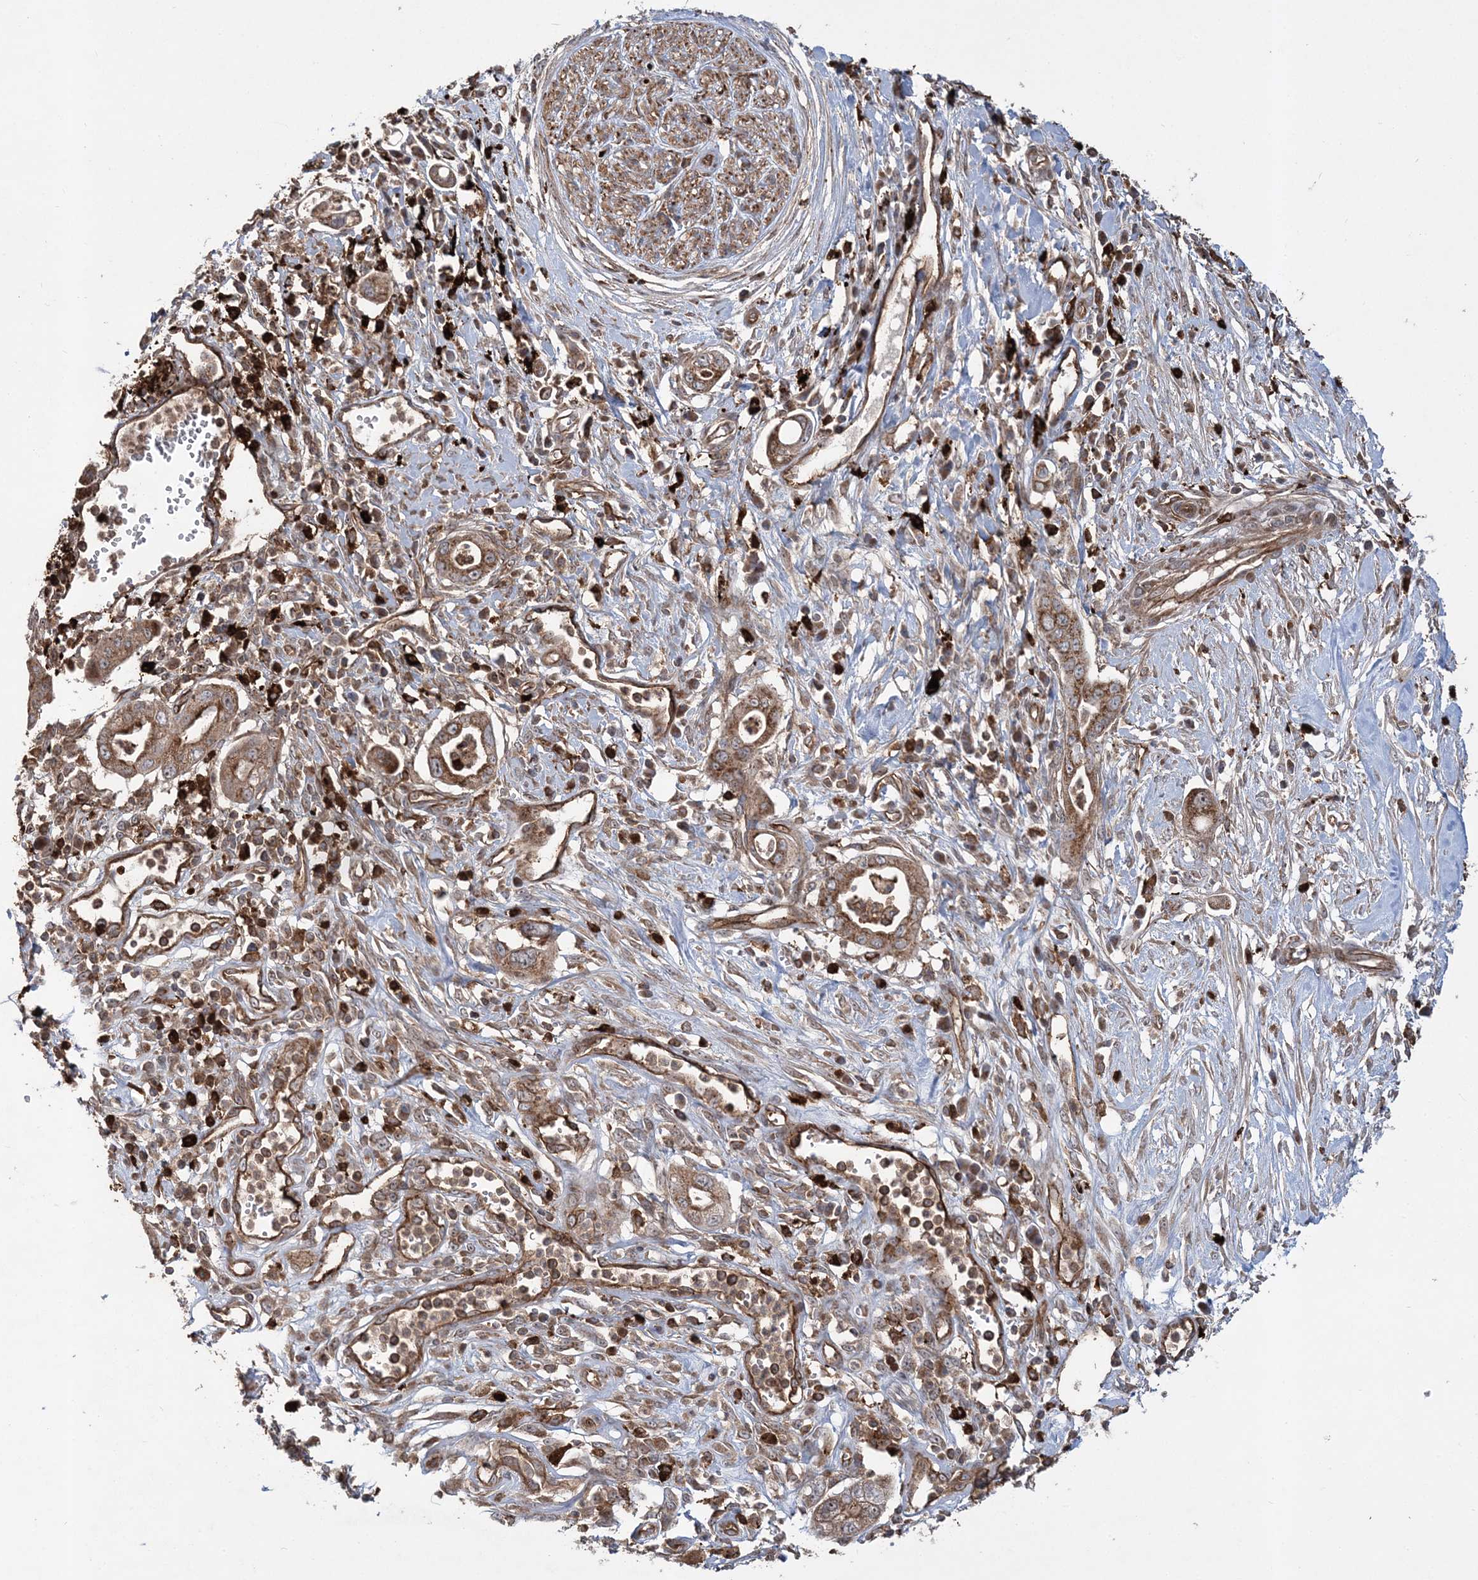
{"staining": {"intensity": "moderate", "quantity": ">75%", "location": "cytoplasmic/membranous"}, "tissue": "pancreatic cancer", "cell_type": "Tumor cells", "image_type": "cancer", "snomed": [{"axis": "morphology", "description": "Adenocarcinoma, NOS"}, {"axis": "topography", "description": "Pancreas"}], "caption": "The photomicrograph reveals a brown stain indicating the presence of a protein in the cytoplasmic/membranous of tumor cells in pancreatic adenocarcinoma.", "gene": "LRPPRC", "patient": {"sex": "male", "age": 68}}